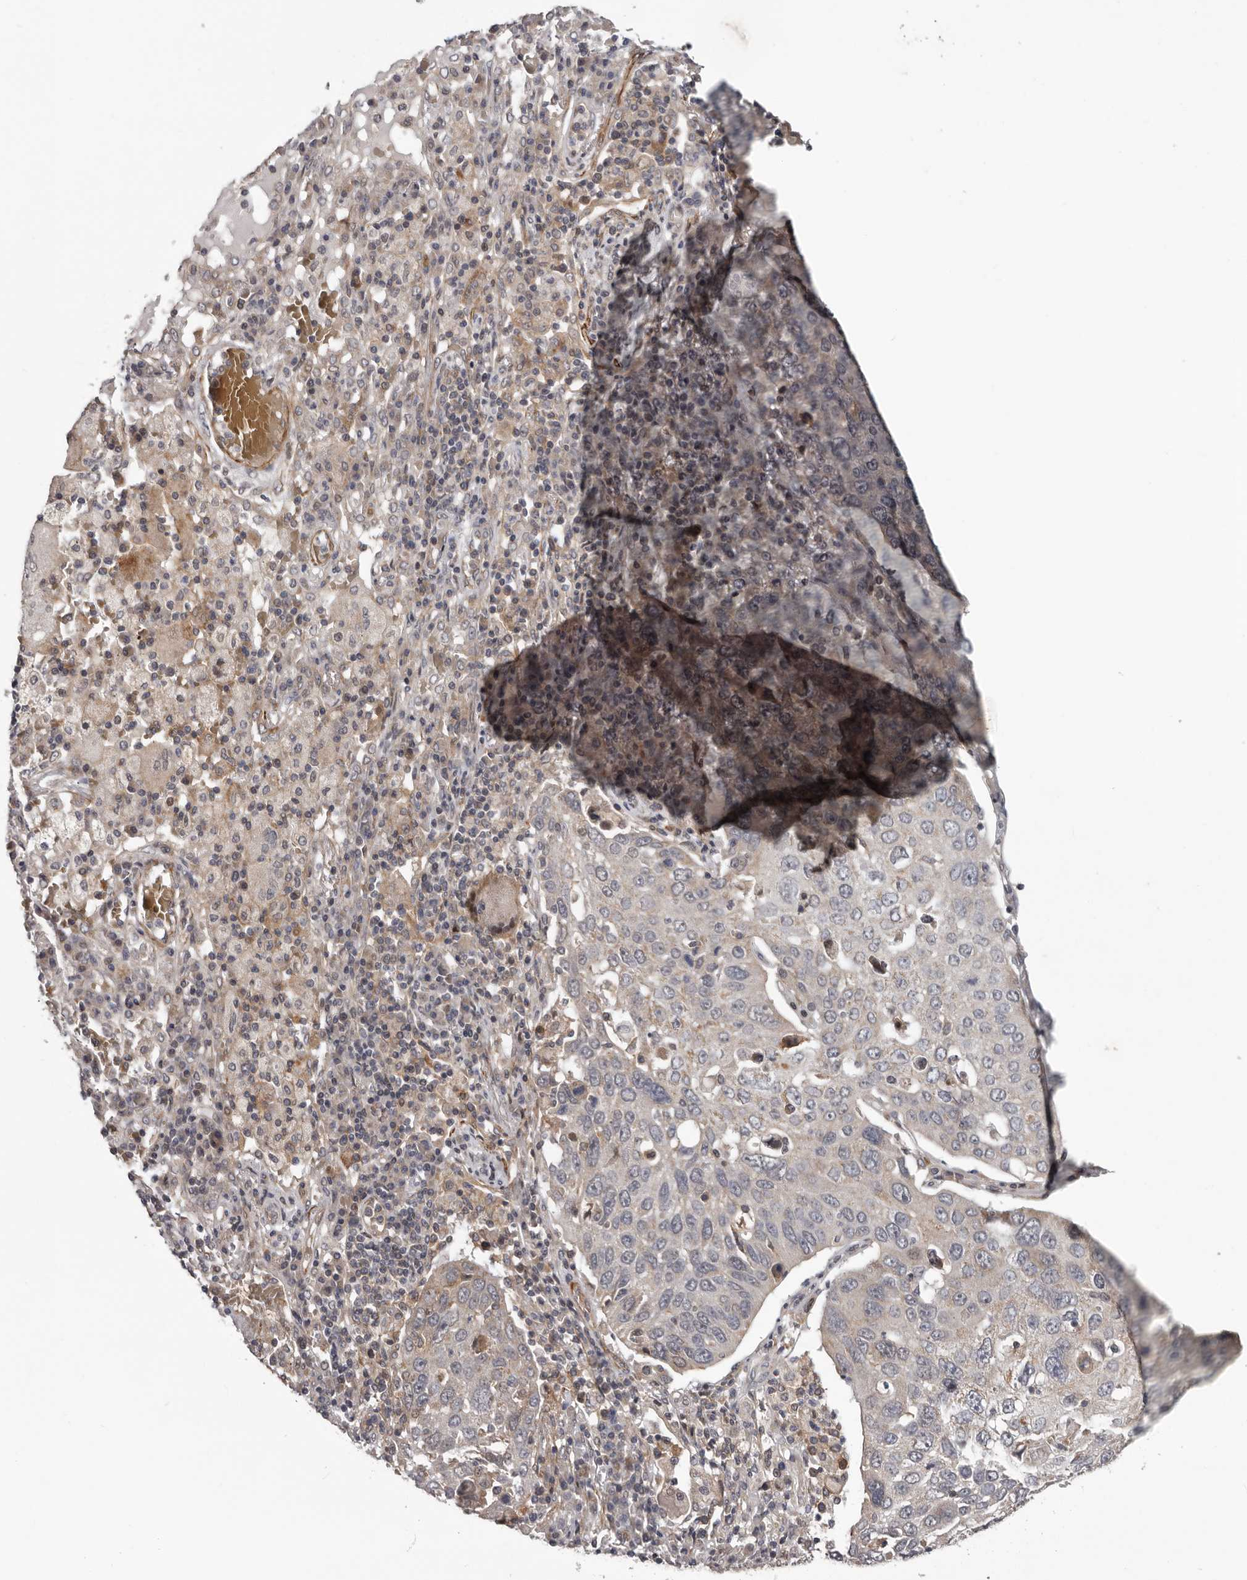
{"staining": {"intensity": "negative", "quantity": "none", "location": "none"}, "tissue": "lung cancer", "cell_type": "Tumor cells", "image_type": "cancer", "snomed": [{"axis": "morphology", "description": "Squamous cell carcinoma, NOS"}, {"axis": "topography", "description": "Lung"}], "caption": "Tumor cells are negative for protein expression in human squamous cell carcinoma (lung).", "gene": "FGFR4", "patient": {"sex": "male", "age": 65}}